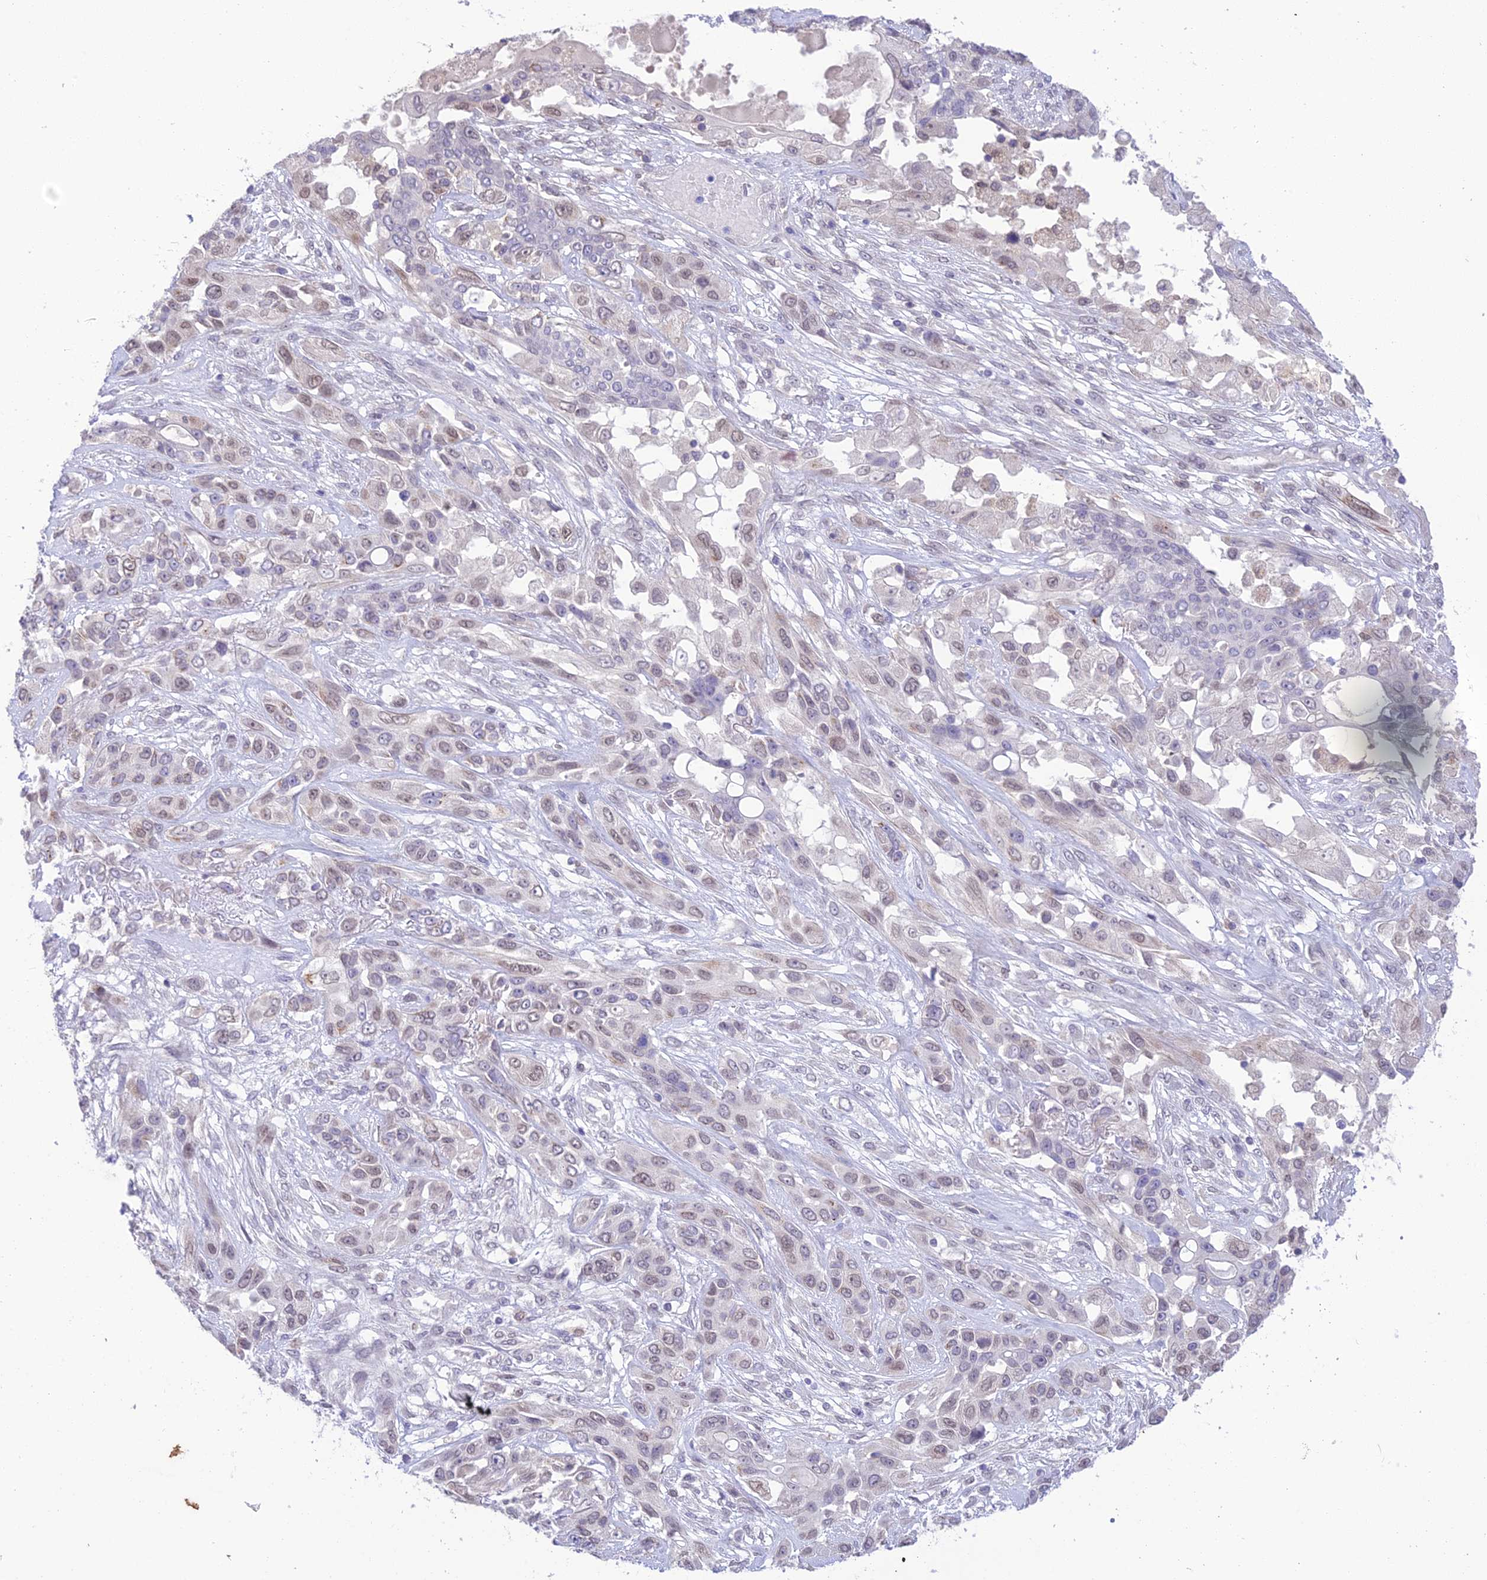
{"staining": {"intensity": "weak", "quantity": "<25%", "location": "cytoplasmic/membranous,nuclear"}, "tissue": "lung cancer", "cell_type": "Tumor cells", "image_type": "cancer", "snomed": [{"axis": "morphology", "description": "Squamous cell carcinoma, NOS"}, {"axis": "topography", "description": "Lung"}], "caption": "A photomicrograph of human lung cancer (squamous cell carcinoma) is negative for staining in tumor cells.", "gene": "BMT2", "patient": {"sex": "female", "age": 70}}